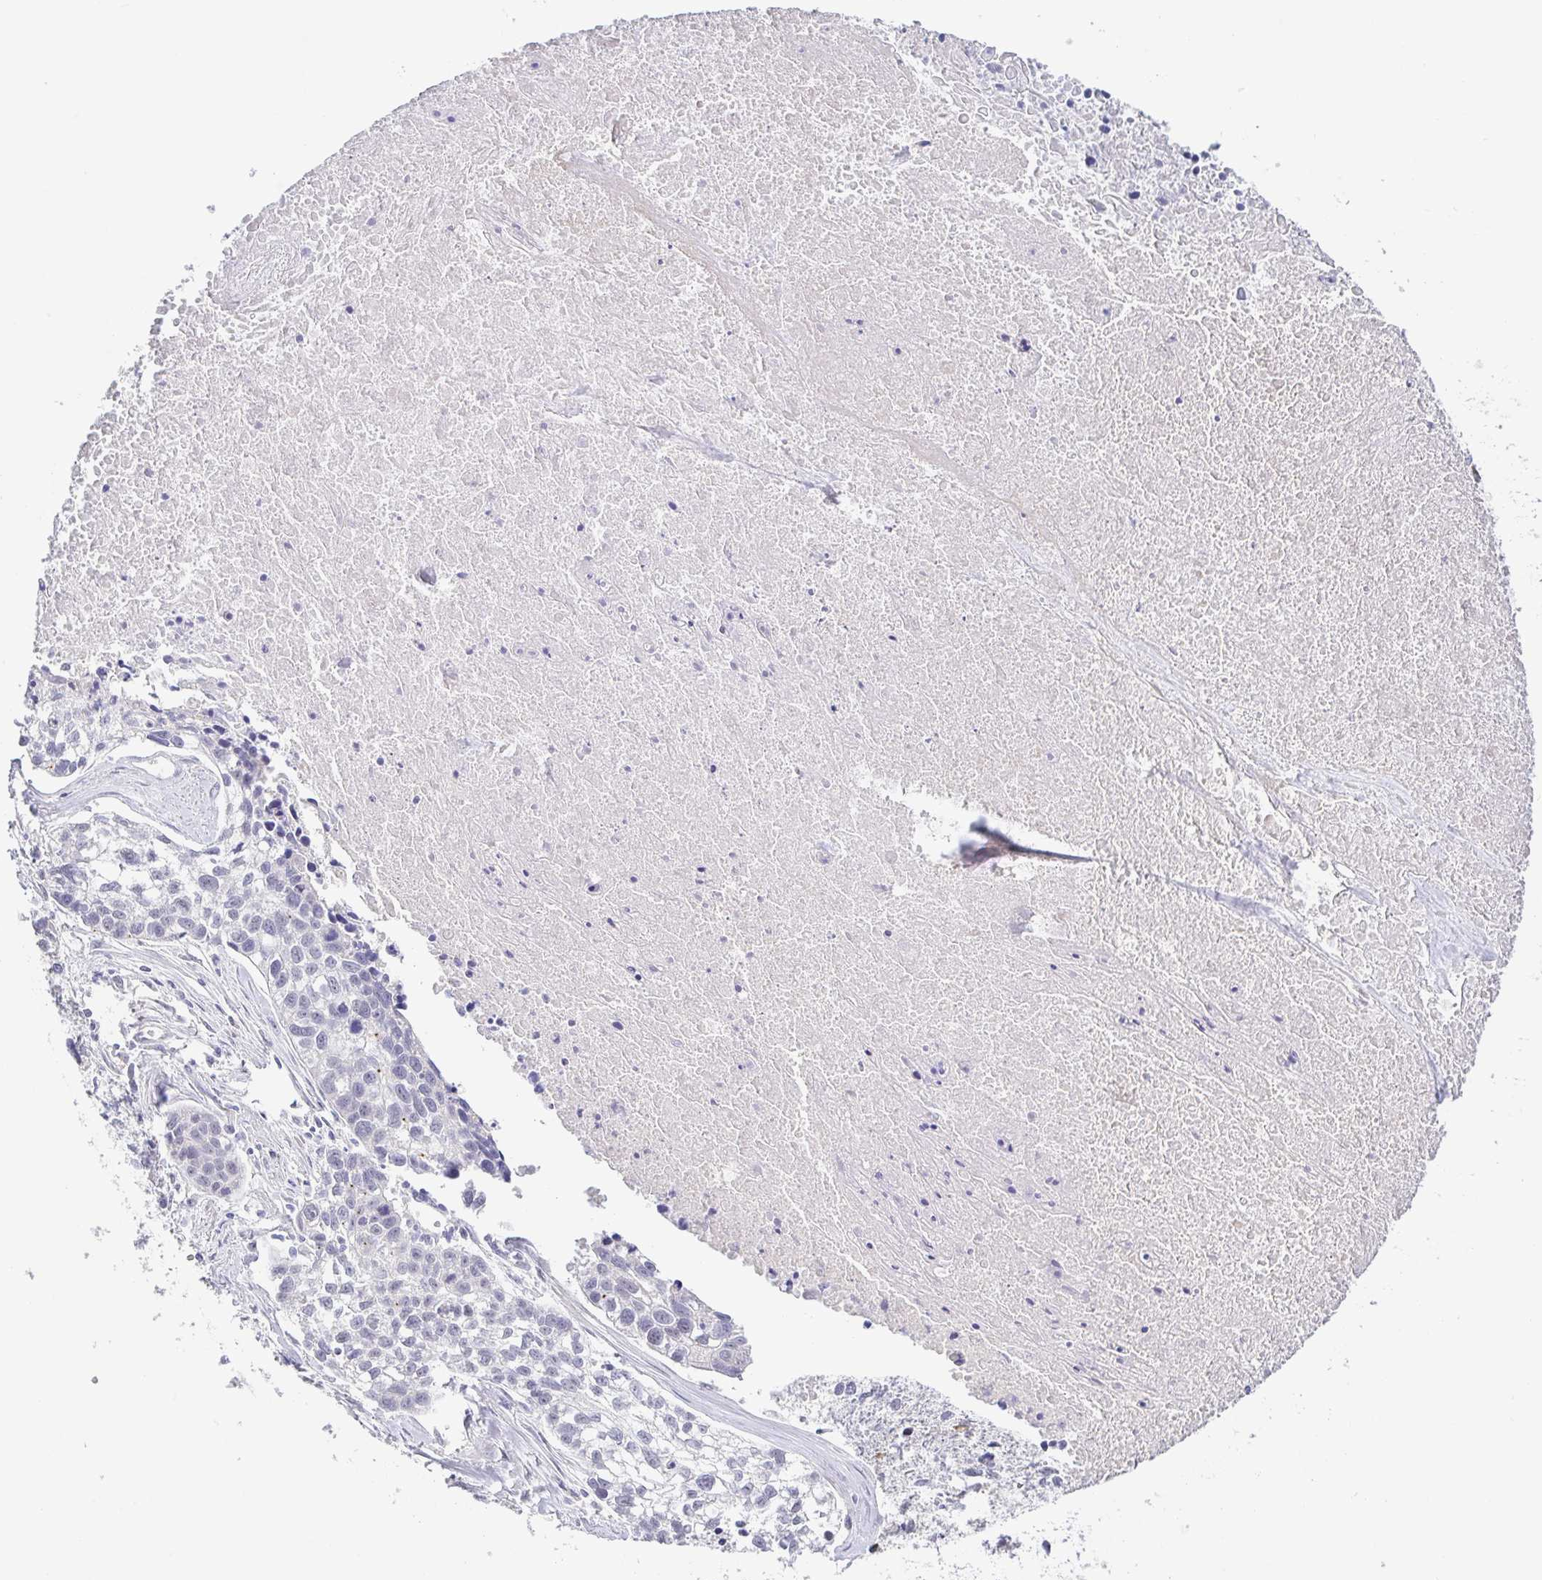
{"staining": {"intensity": "negative", "quantity": "none", "location": "none"}, "tissue": "lung cancer", "cell_type": "Tumor cells", "image_type": "cancer", "snomed": [{"axis": "morphology", "description": "Squamous cell carcinoma, NOS"}, {"axis": "topography", "description": "Lung"}], "caption": "Tumor cells are negative for protein expression in human lung squamous cell carcinoma.", "gene": "CIT", "patient": {"sex": "male", "age": 74}}